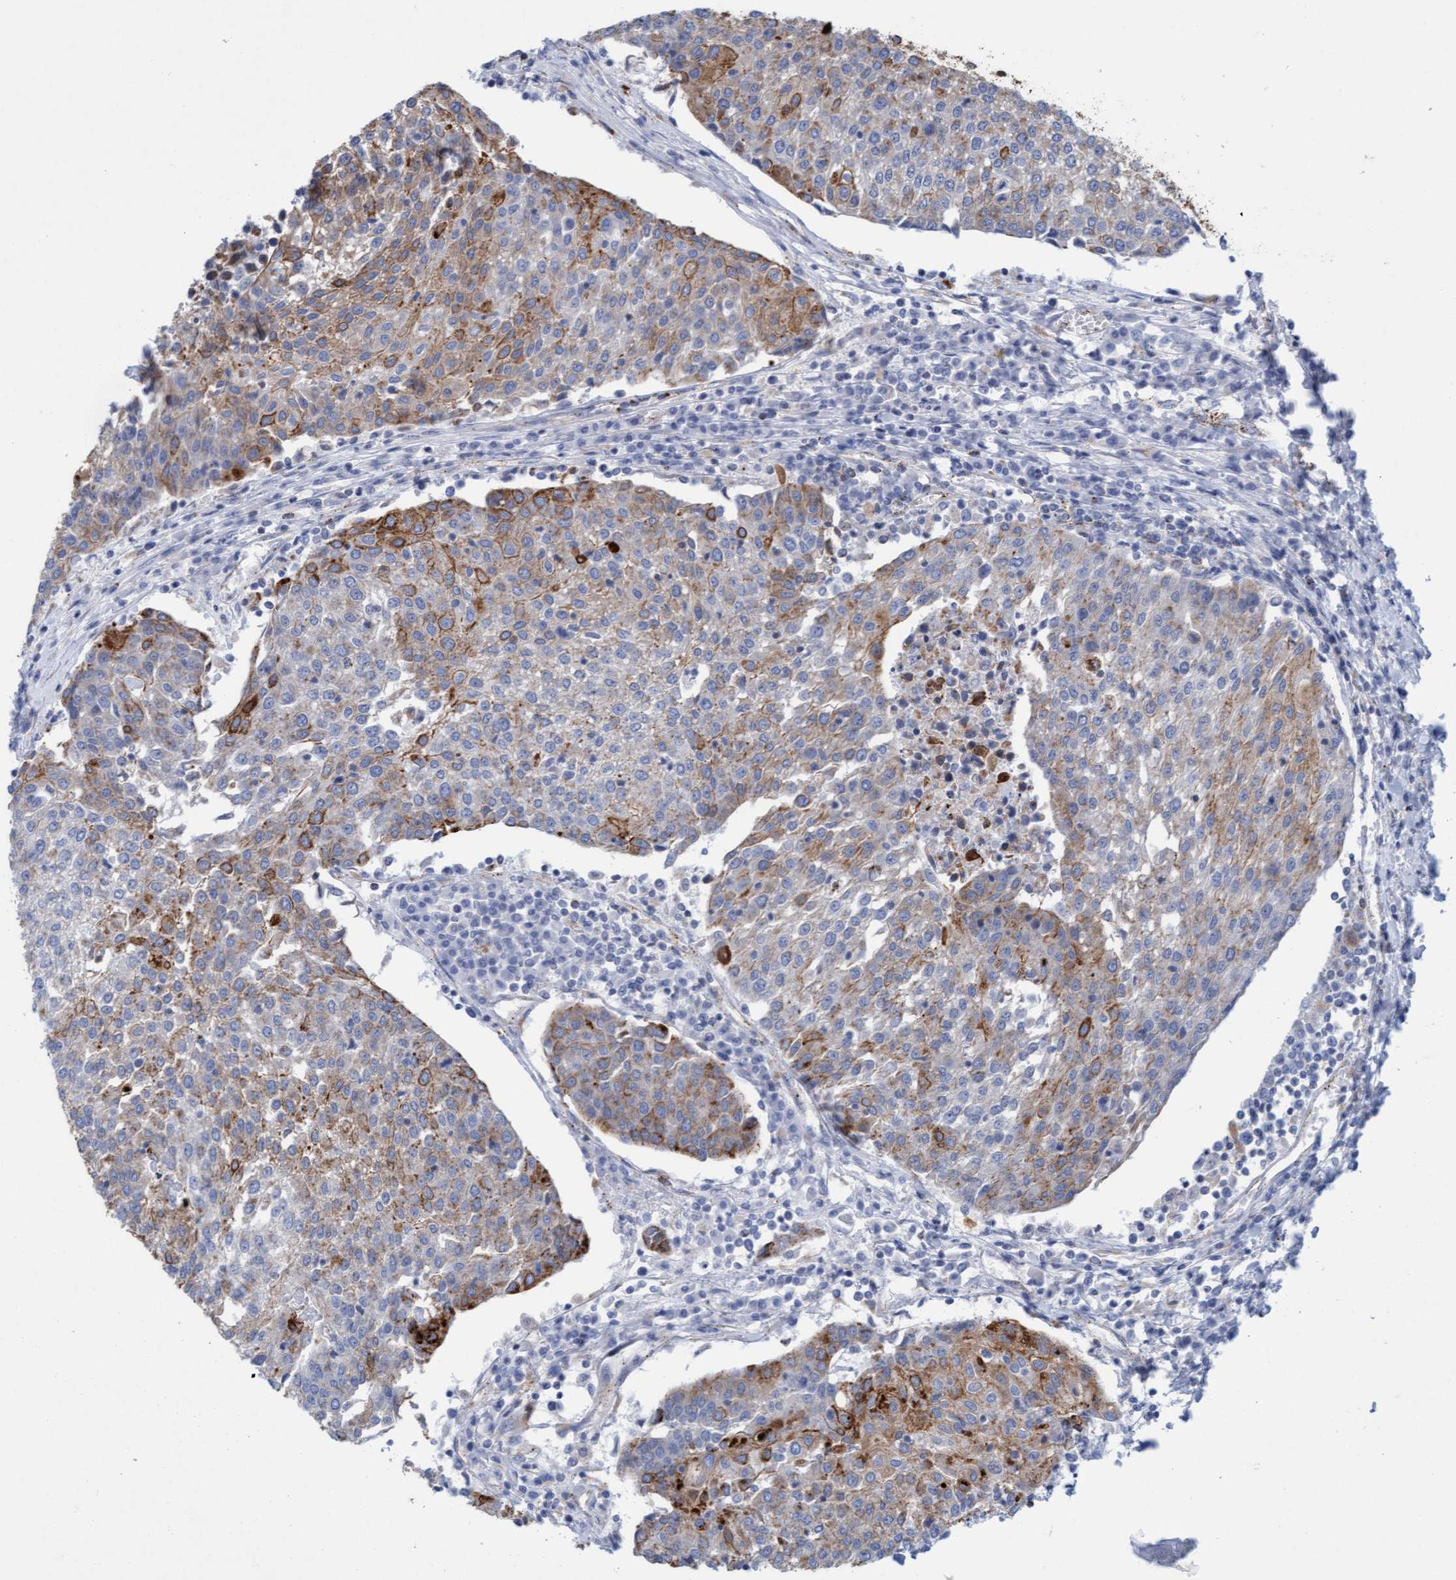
{"staining": {"intensity": "moderate", "quantity": "25%-75%", "location": "cytoplasmic/membranous"}, "tissue": "urothelial cancer", "cell_type": "Tumor cells", "image_type": "cancer", "snomed": [{"axis": "morphology", "description": "Urothelial carcinoma, High grade"}, {"axis": "topography", "description": "Urinary bladder"}], "caption": "Tumor cells demonstrate moderate cytoplasmic/membranous positivity in approximately 25%-75% of cells in urothelial cancer. (Stains: DAB in brown, nuclei in blue, Microscopy: brightfield microscopy at high magnification).", "gene": "SGSH", "patient": {"sex": "female", "age": 85}}